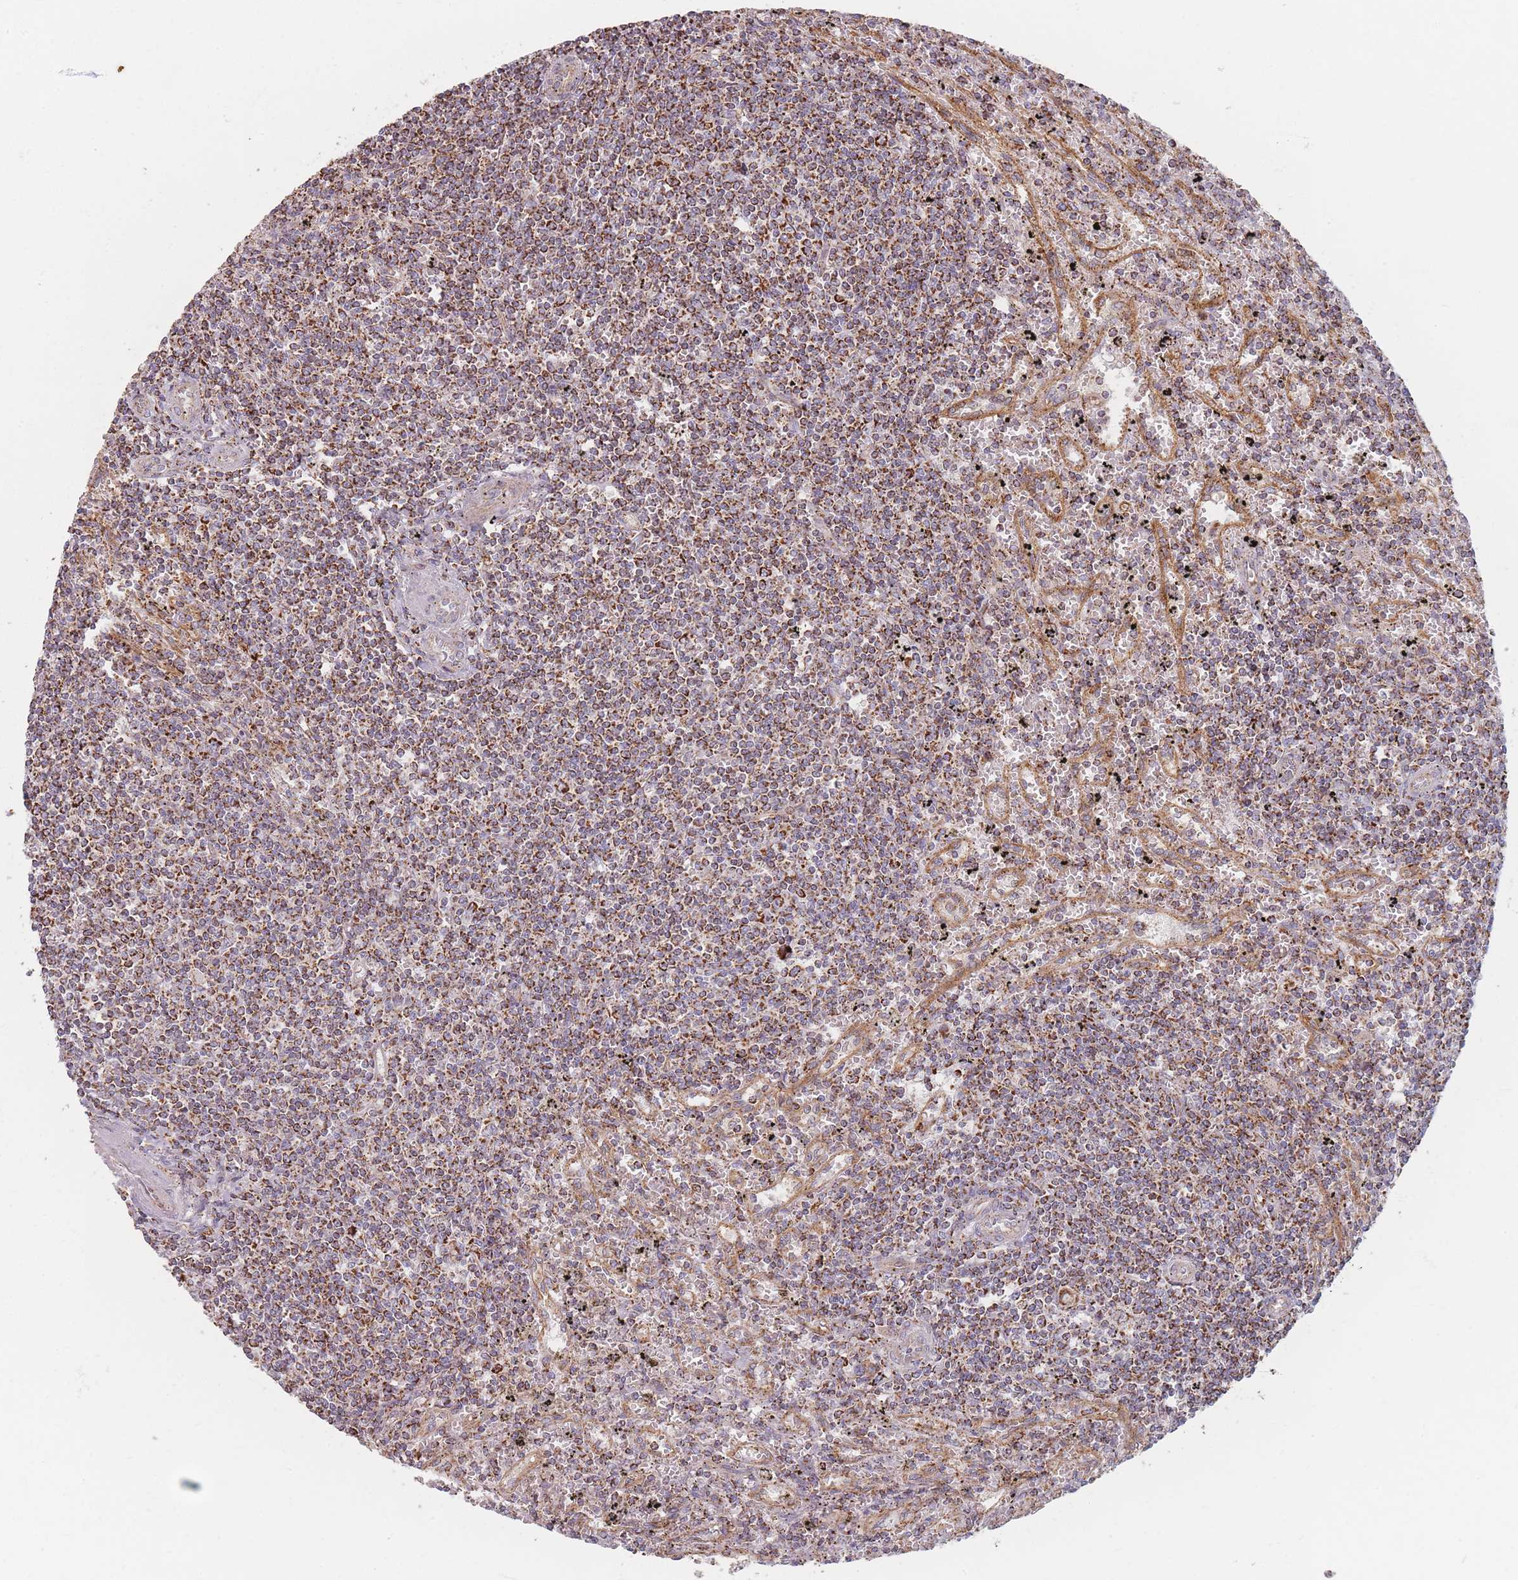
{"staining": {"intensity": "moderate", "quantity": ">75%", "location": "cytoplasmic/membranous"}, "tissue": "lymphoma", "cell_type": "Tumor cells", "image_type": "cancer", "snomed": [{"axis": "morphology", "description": "Malignant lymphoma, non-Hodgkin's type, Low grade"}, {"axis": "topography", "description": "Spleen"}], "caption": "Immunohistochemical staining of human lymphoma reveals medium levels of moderate cytoplasmic/membranous positivity in approximately >75% of tumor cells.", "gene": "ESRP2", "patient": {"sex": "male", "age": 76}}